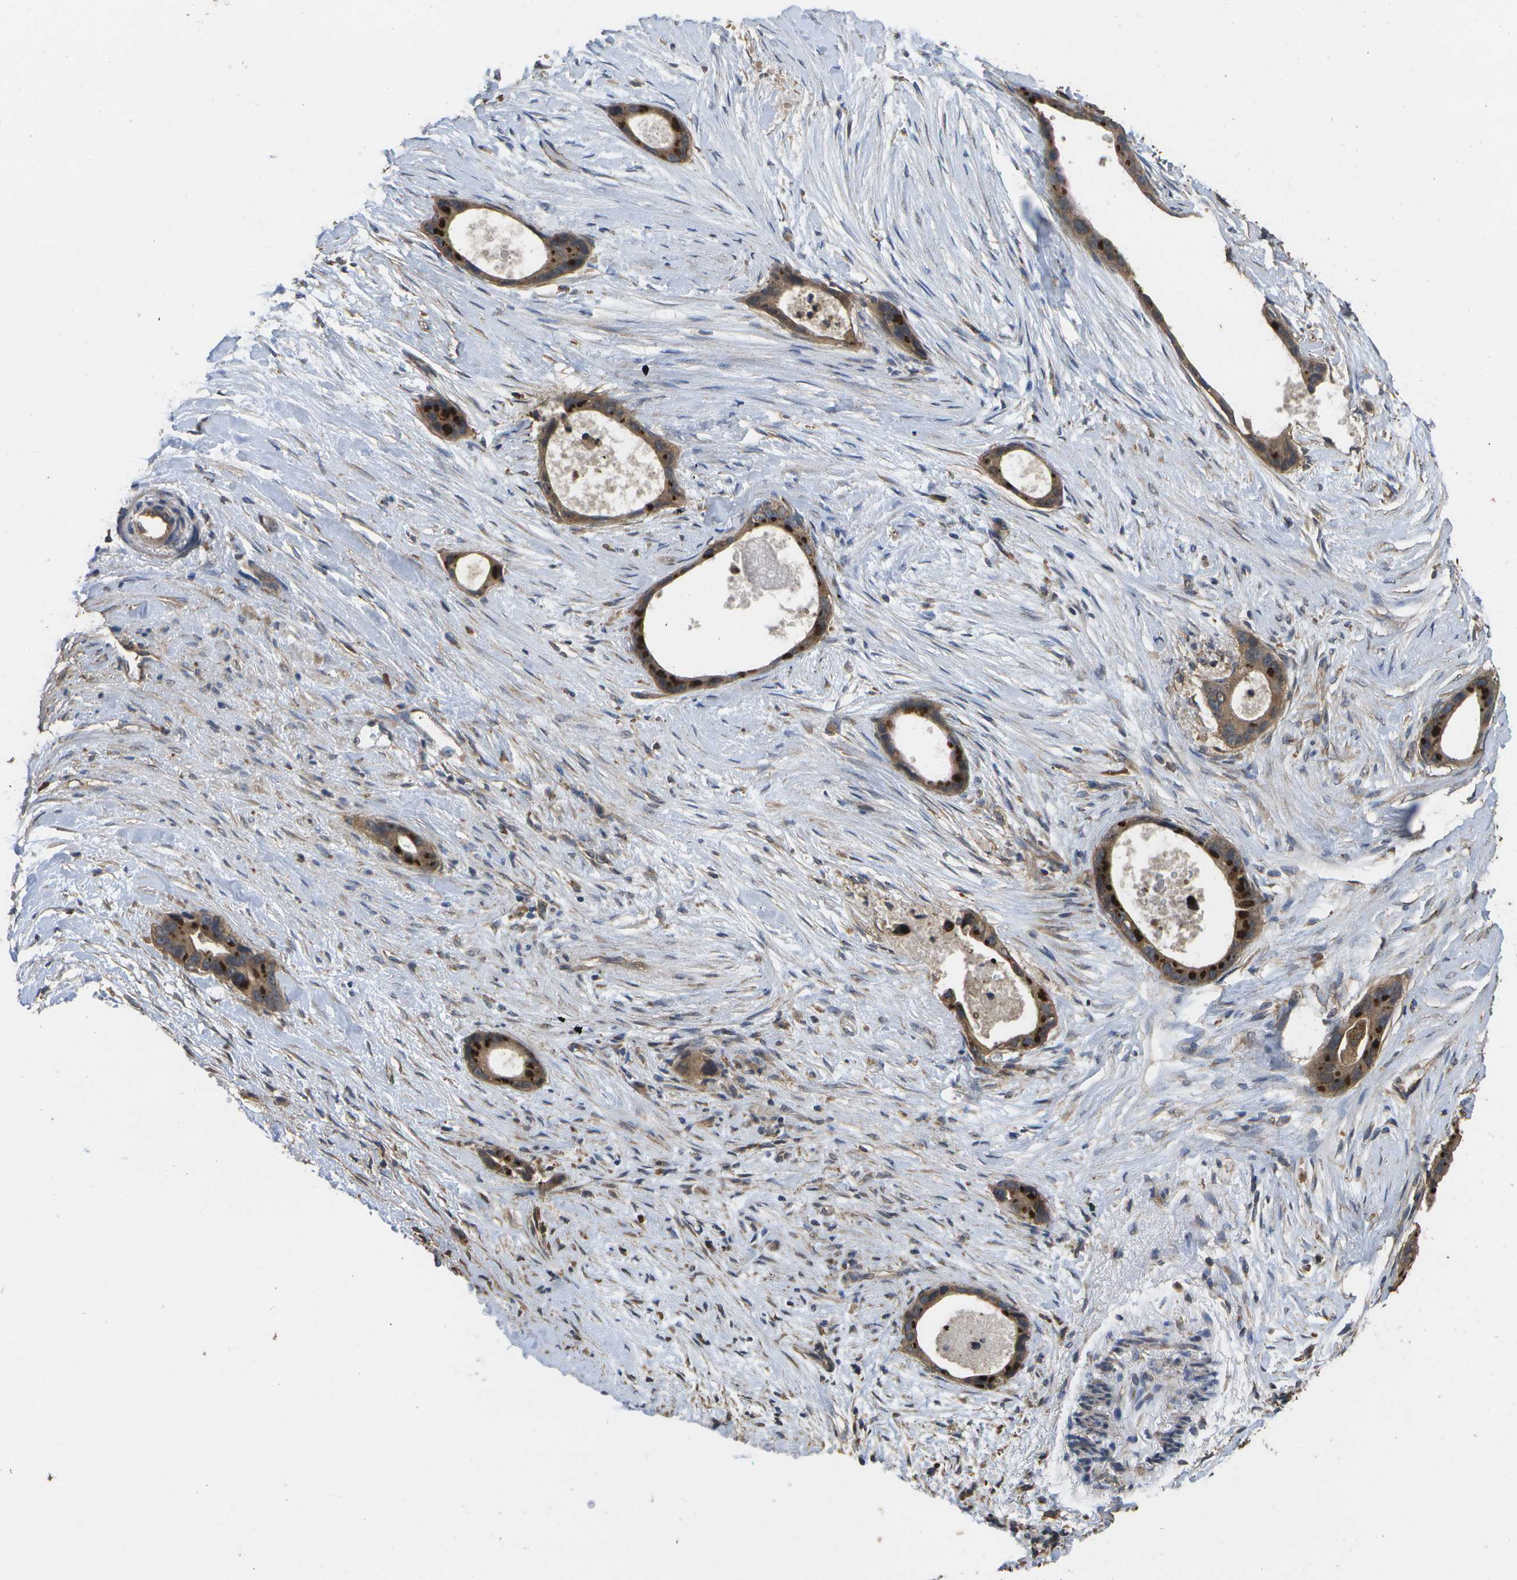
{"staining": {"intensity": "strong", "quantity": ">75%", "location": "cytoplasmic/membranous"}, "tissue": "liver cancer", "cell_type": "Tumor cells", "image_type": "cancer", "snomed": [{"axis": "morphology", "description": "Cholangiocarcinoma"}, {"axis": "topography", "description": "Liver"}], "caption": "Liver cancer stained for a protein (brown) demonstrates strong cytoplasmic/membranous positive positivity in approximately >75% of tumor cells.", "gene": "SACS", "patient": {"sex": "female", "age": 55}}